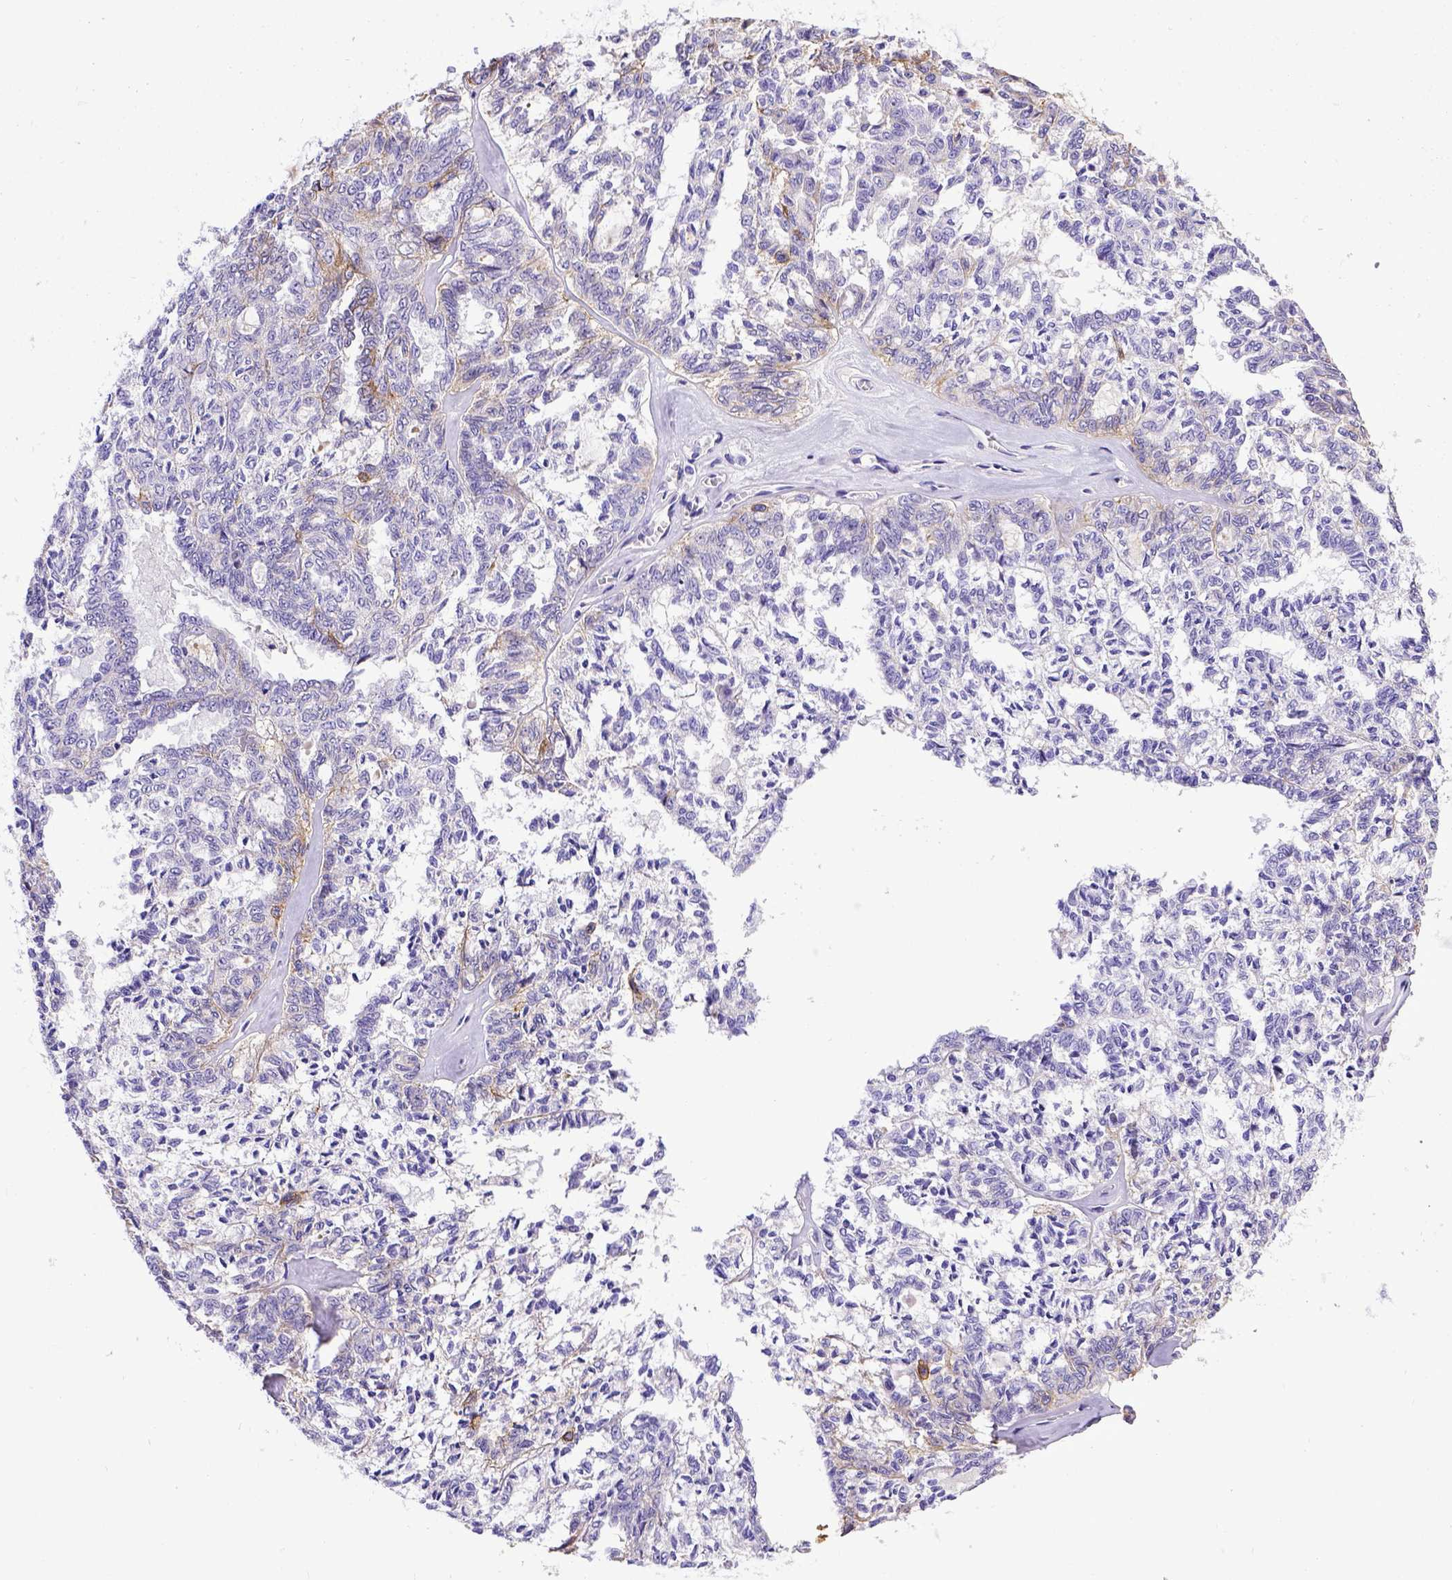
{"staining": {"intensity": "weak", "quantity": "<25%", "location": "cytoplasmic/membranous"}, "tissue": "ovarian cancer", "cell_type": "Tumor cells", "image_type": "cancer", "snomed": [{"axis": "morphology", "description": "Cystadenocarcinoma, serous, NOS"}, {"axis": "topography", "description": "Ovary"}], "caption": "High power microscopy image of an immunohistochemistry image of ovarian cancer (serous cystadenocarcinoma), revealing no significant expression in tumor cells.", "gene": "BTN1A1", "patient": {"sex": "female", "age": 71}}